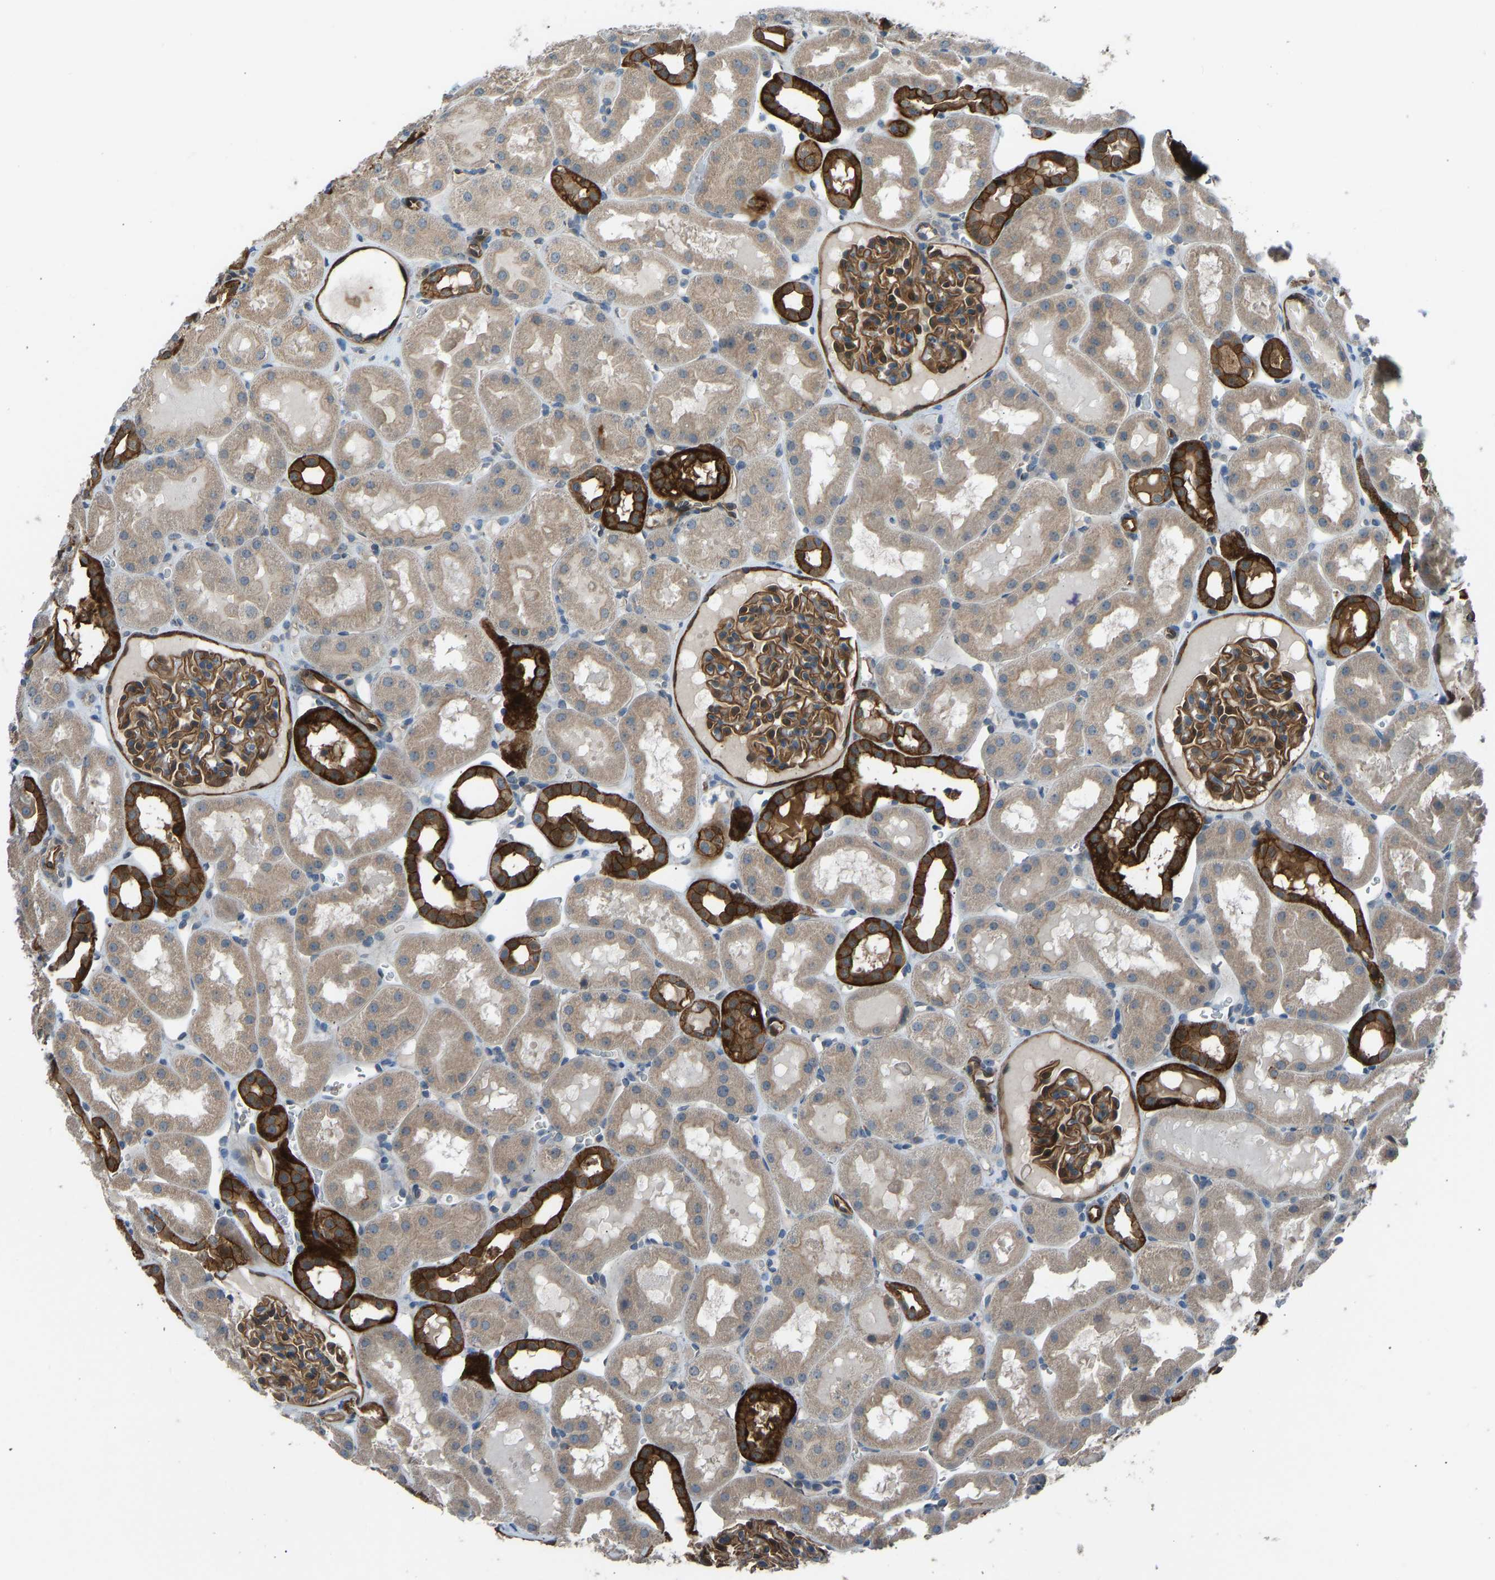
{"staining": {"intensity": "strong", "quantity": ">75%", "location": "cytoplasmic/membranous"}, "tissue": "kidney", "cell_type": "Cells in glomeruli", "image_type": "normal", "snomed": [{"axis": "morphology", "description": "Normal tissue, NOS"}, {"axis": "topography", "description": "Kidney"}, {"axis": "topography", "description": "Urinary bladder"}], "caption": "Immunohistochemical staining of normal human kidney shows high levels of strong cytoplasmic/membranous expression in approximately >75% of cells in glomeruli. The protein is shown in brown color, while the nuclei are stained blue.", "gene": "SLC43A1", "patient": {"sex": "male", "age": 16}}